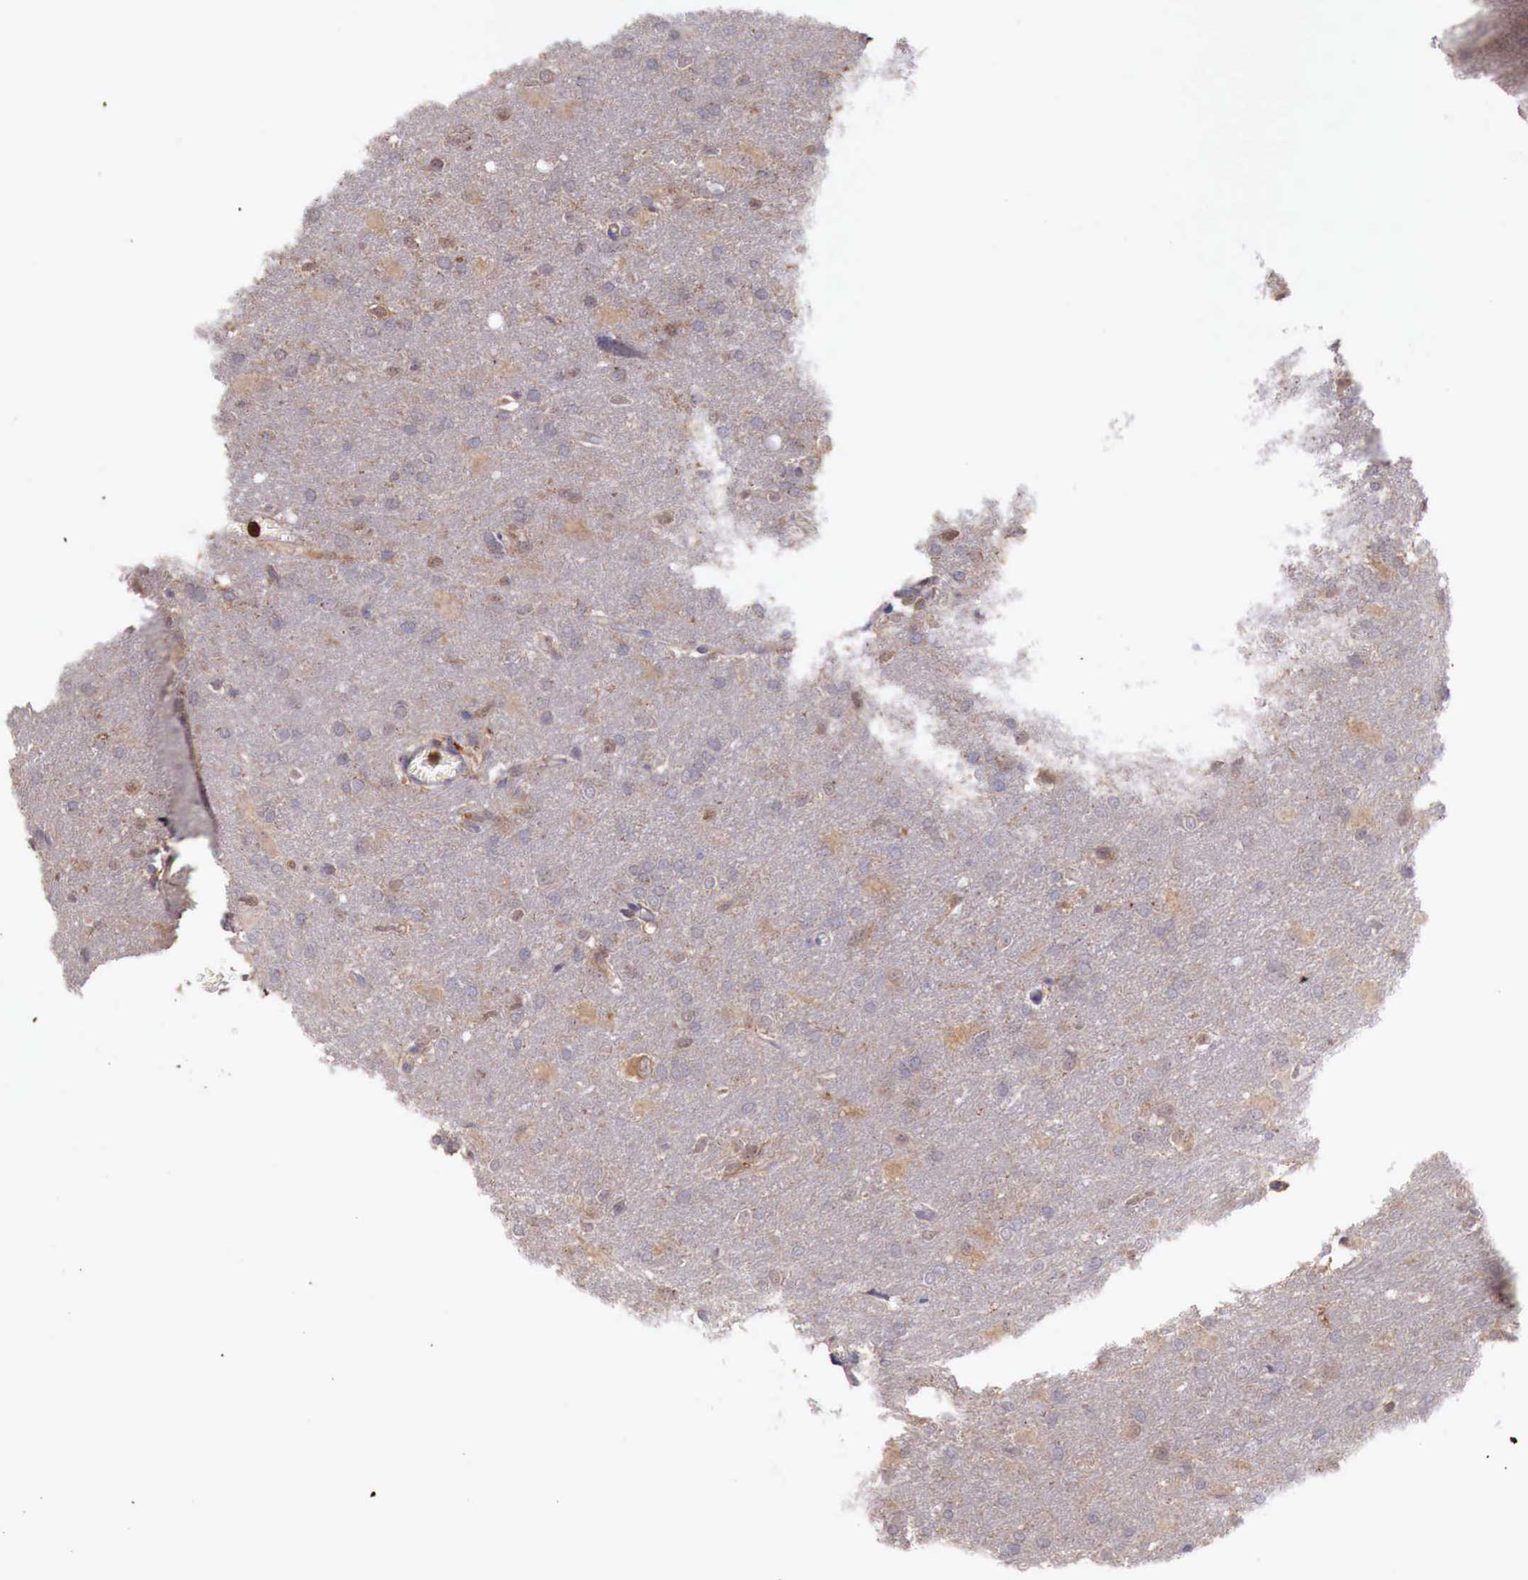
{"staining": {"intensity": "weak", "quantity": ">75%", "location": "cytoplasmic/membranous"}, "tissue": "glioma", "cell_type": "Tumor cells", "image_type": "cancer", "snomed": [{"axis": "morphology", "description": "Glioma, malignant, High grade"}, {"axis": "topography", "description": "Brain"}], "caption": "Protein staining exhibits weak cytoplasmic/membranous expression in approximately >75% of tumor cells in malignant glioma (high-grade).", "gene": "GAB2", "patient": {"sex": "male", "age": 68}}